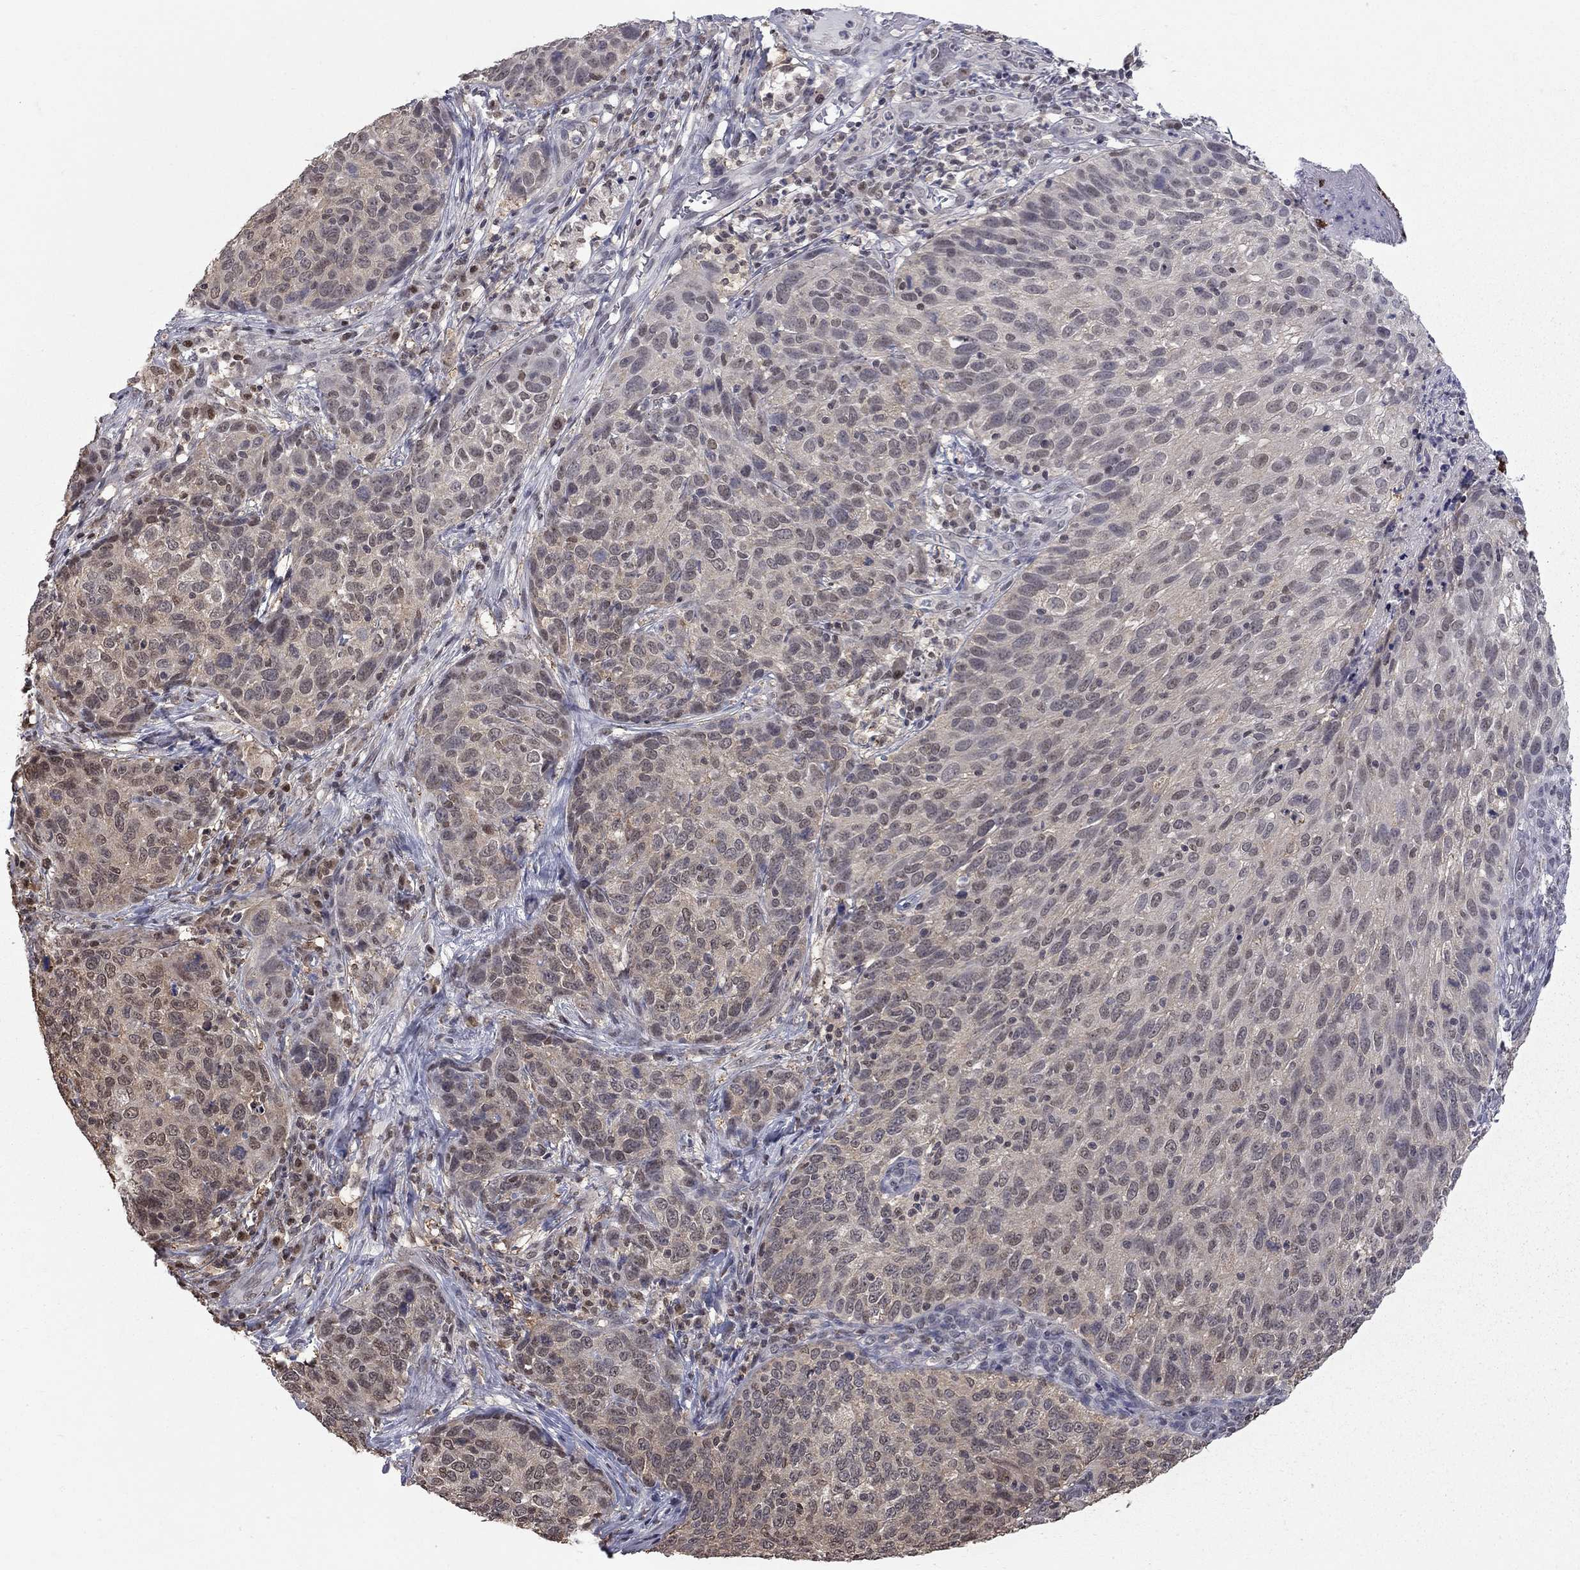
{"staining": {"intensity": "weak", "quantity": "<25%", "location": "nuclear"}, "tissue": "skin cancer", "cell_type": "Tumor cells", "image_type": "cancer", "snomed": [{"axis": "morphology", "description": "Squamous cell carcinoma, NOS"}, {"axis": "topography", "description": "Skin"}], "caption": "An IHC photomicrograph of squamous cell carcinoma (skin) is shown. There is no staining in tumor cells of squamous cell carcinoma (skin).", "gene": "RFWD3", "patient": {"sex": "male", "age": 92}}